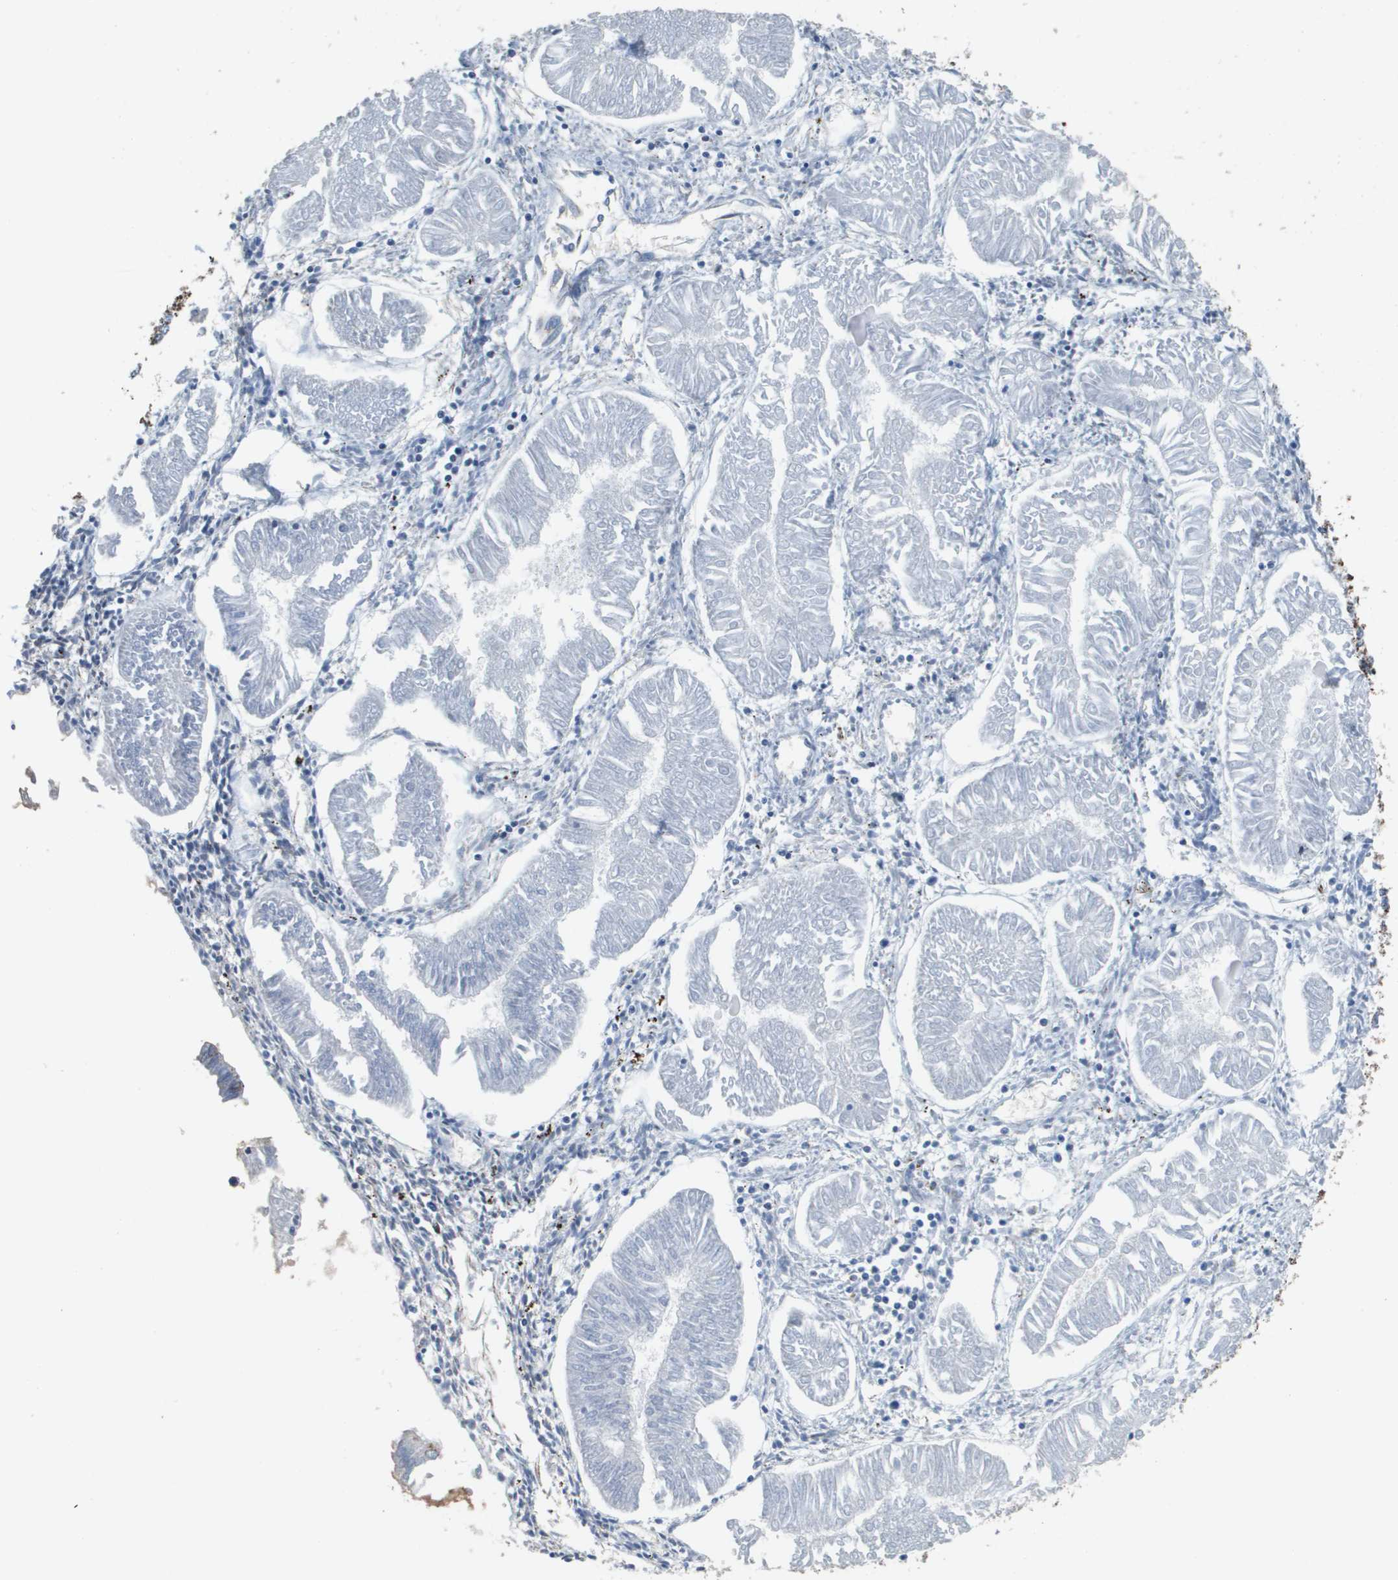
{"staining": {"intensity": "negative", "quantity": "none", "location": "none"}, "tissue": "endometrial cancer", "cell_type": "Tumor cells", "image_type": "cancer", "snomed": [{"axis": "morphology", "description": "Adenocarcinoma, NOS"}, {"axis": "topography", "description": "Endometrium"}], "caption": "Immunohistochemical staining of human endometrial cancer (adenocarcinoma) reveals no significant positivity in tumor cells. Nuclei are stained in blue.", "gene": "ATP5F1B", "patient": {"sex": "female", "age": 53}}